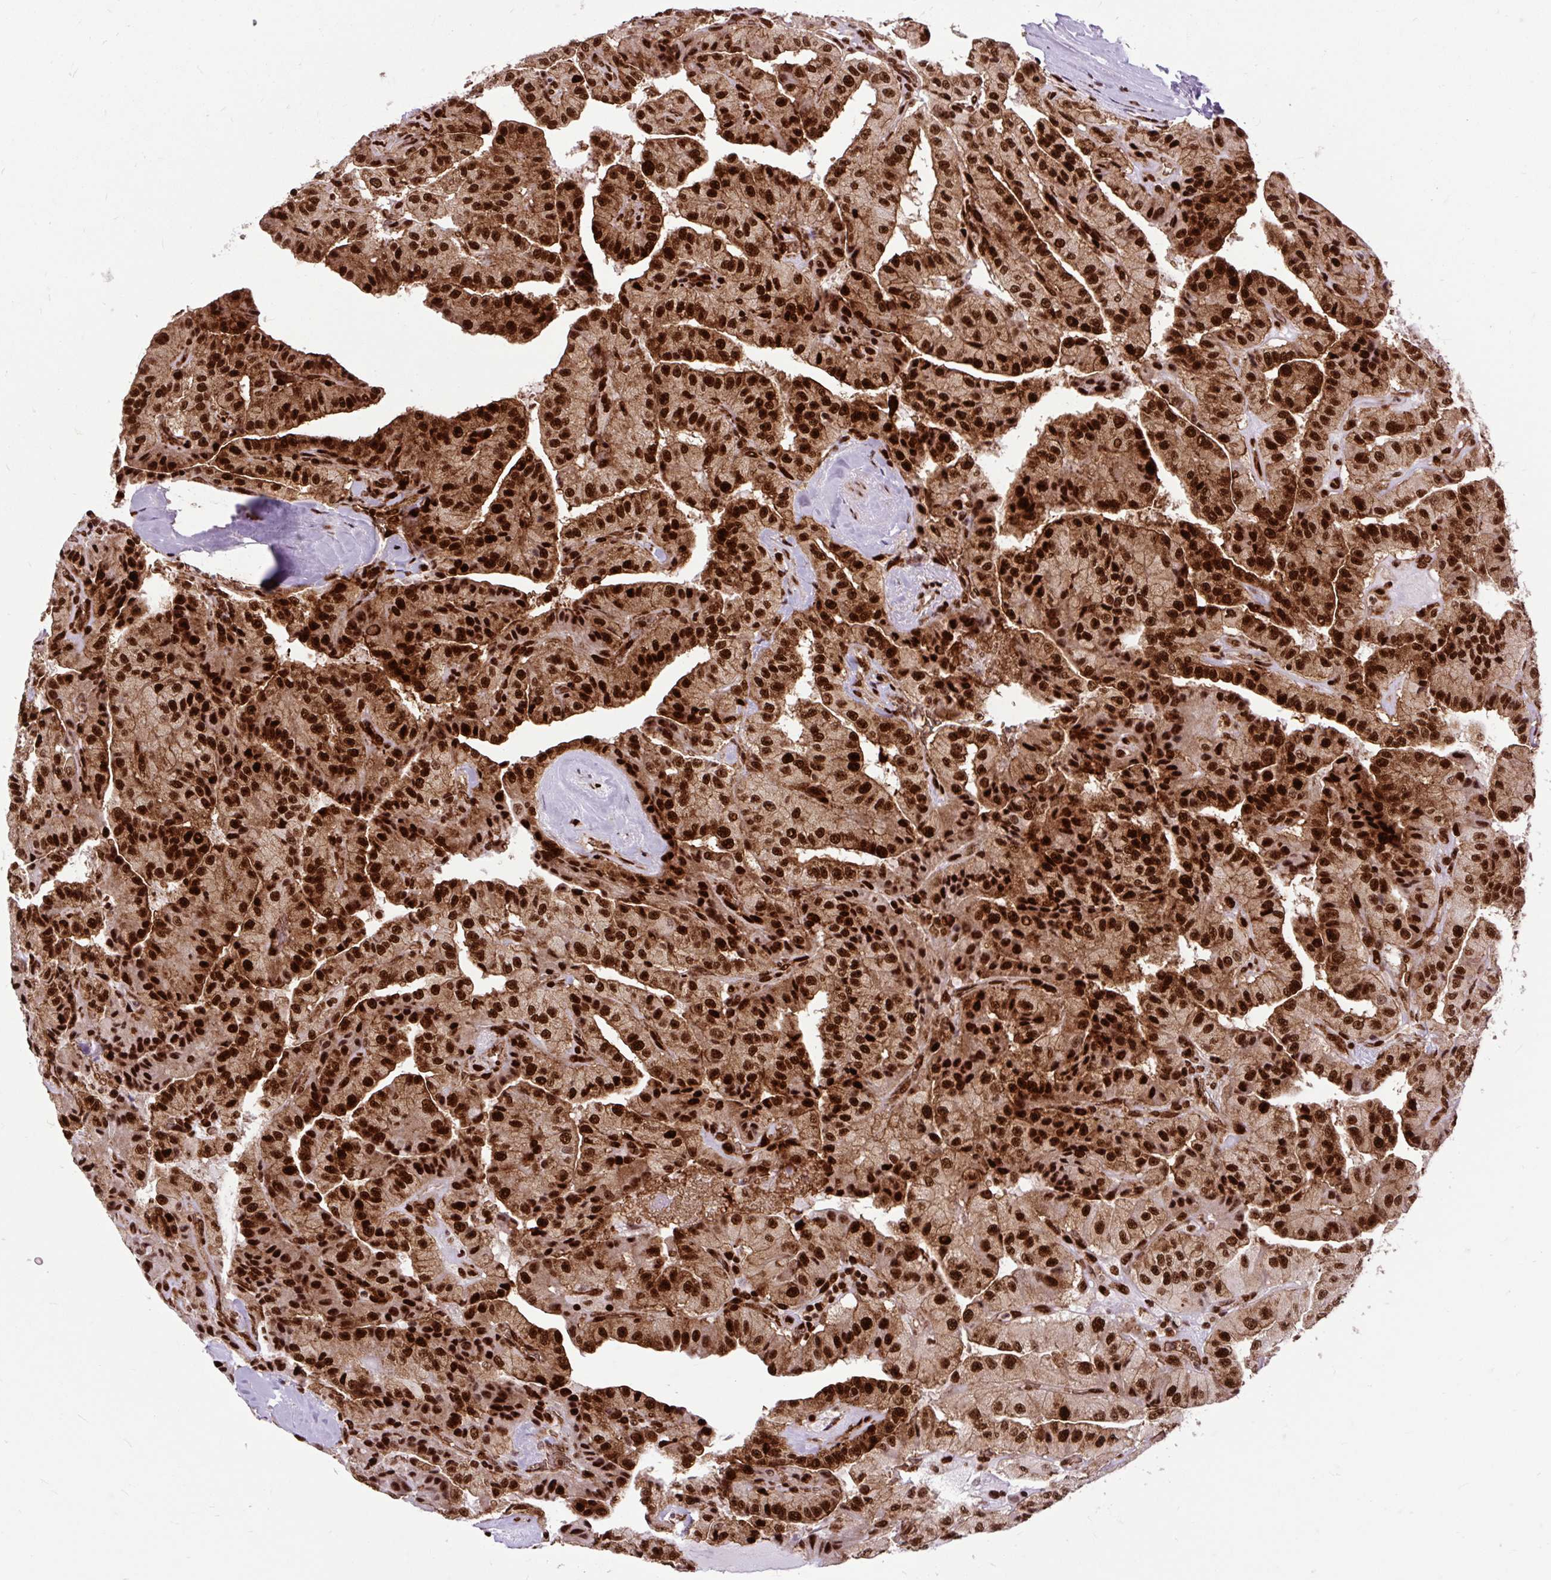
{"staining": {"intensity": "strong", "quantity": ">75%", "location": "nuclear"}, "tissue": "thyroid cancer", "cell_type": "Tumor cells", "image_type": "cancer", "snomed": [{"axis": "morphology", "description": "Normal tissue, NOS"}, {"axis": "morphology", "description": "Papillary adenocarcinoma, NOS"}, {"axis": "topography", "description": "Thyroid gland"}], "caption": "Protein staining demonstrates strong nuclear expression in approximately >75% of tumor cells in papillary adenocarcinoma (thyroid).", "gene": "FUS", "patient": {"sex": "female", "age": 59}}